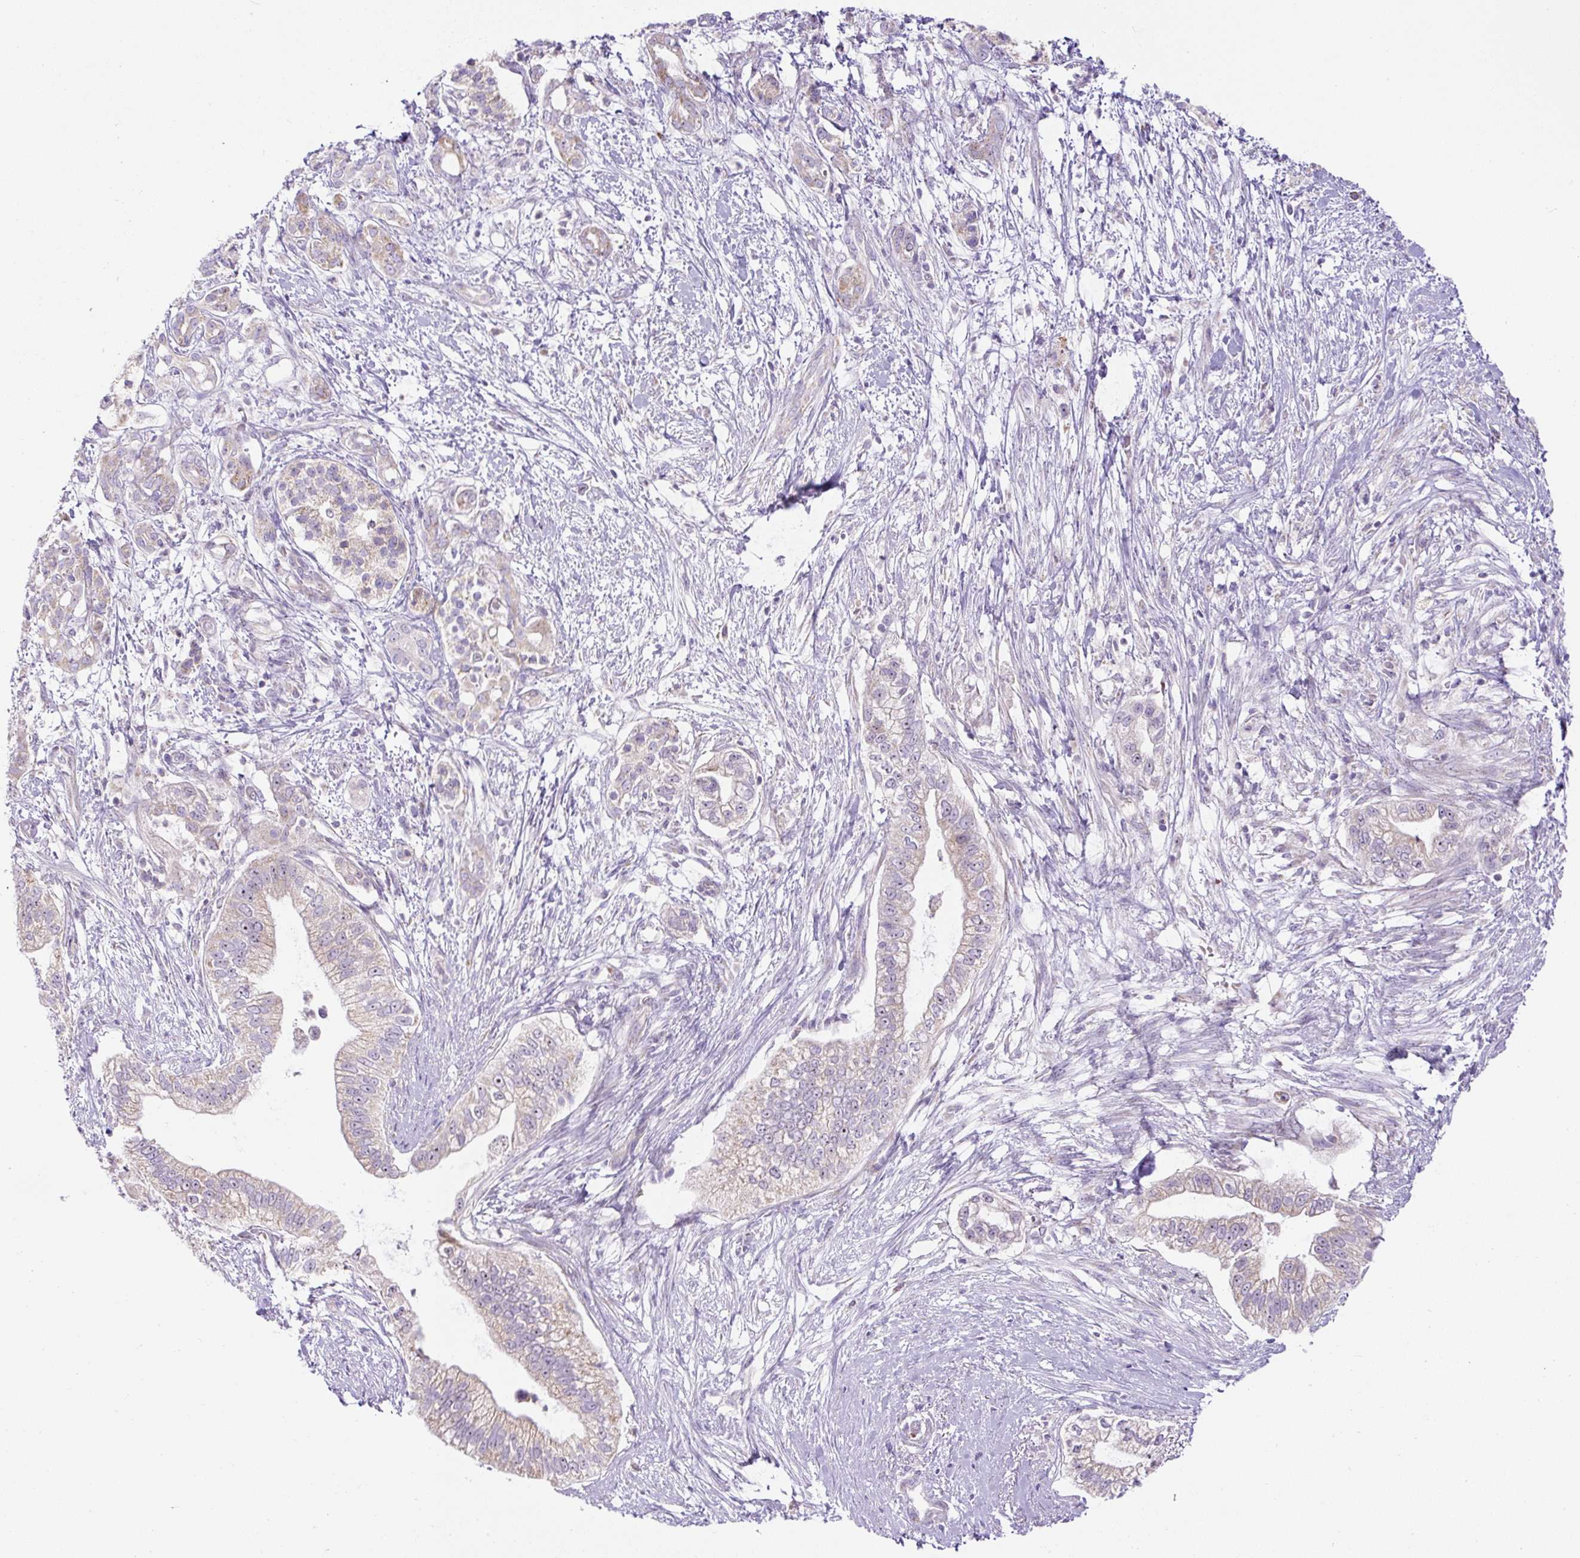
{"staining": {"intensity": "moderate", "quantity": "<25%", "location": "cytoplasmic/membranous,nuclear"}, "tissue": "pancreatic cancer", "cell_type": "Tumor cells", "image_type": "cancer", "snomed": [{"axis": "morphology", "description": "Adenocarcinoma, NOS"}, {"axis": "topography", "description": "Pancreas"}], "caption": "Immunohistochemistry staining of pancreatic adenocarcinoma, which shows low levels of moderate cytoplasmic/membranous and nuclear positivity in about <25% of tumor cells indicating moderate cytoplasmic/membranous and nuclear protein staining. The staining was performed using DAB (3,3'-diaminobenzidine) (brown) for protein detection and nuclei were counterstained in hematoxylin (blue).", "gene": "ZNF596", "patient": {"sex": "male", "age": 70}}